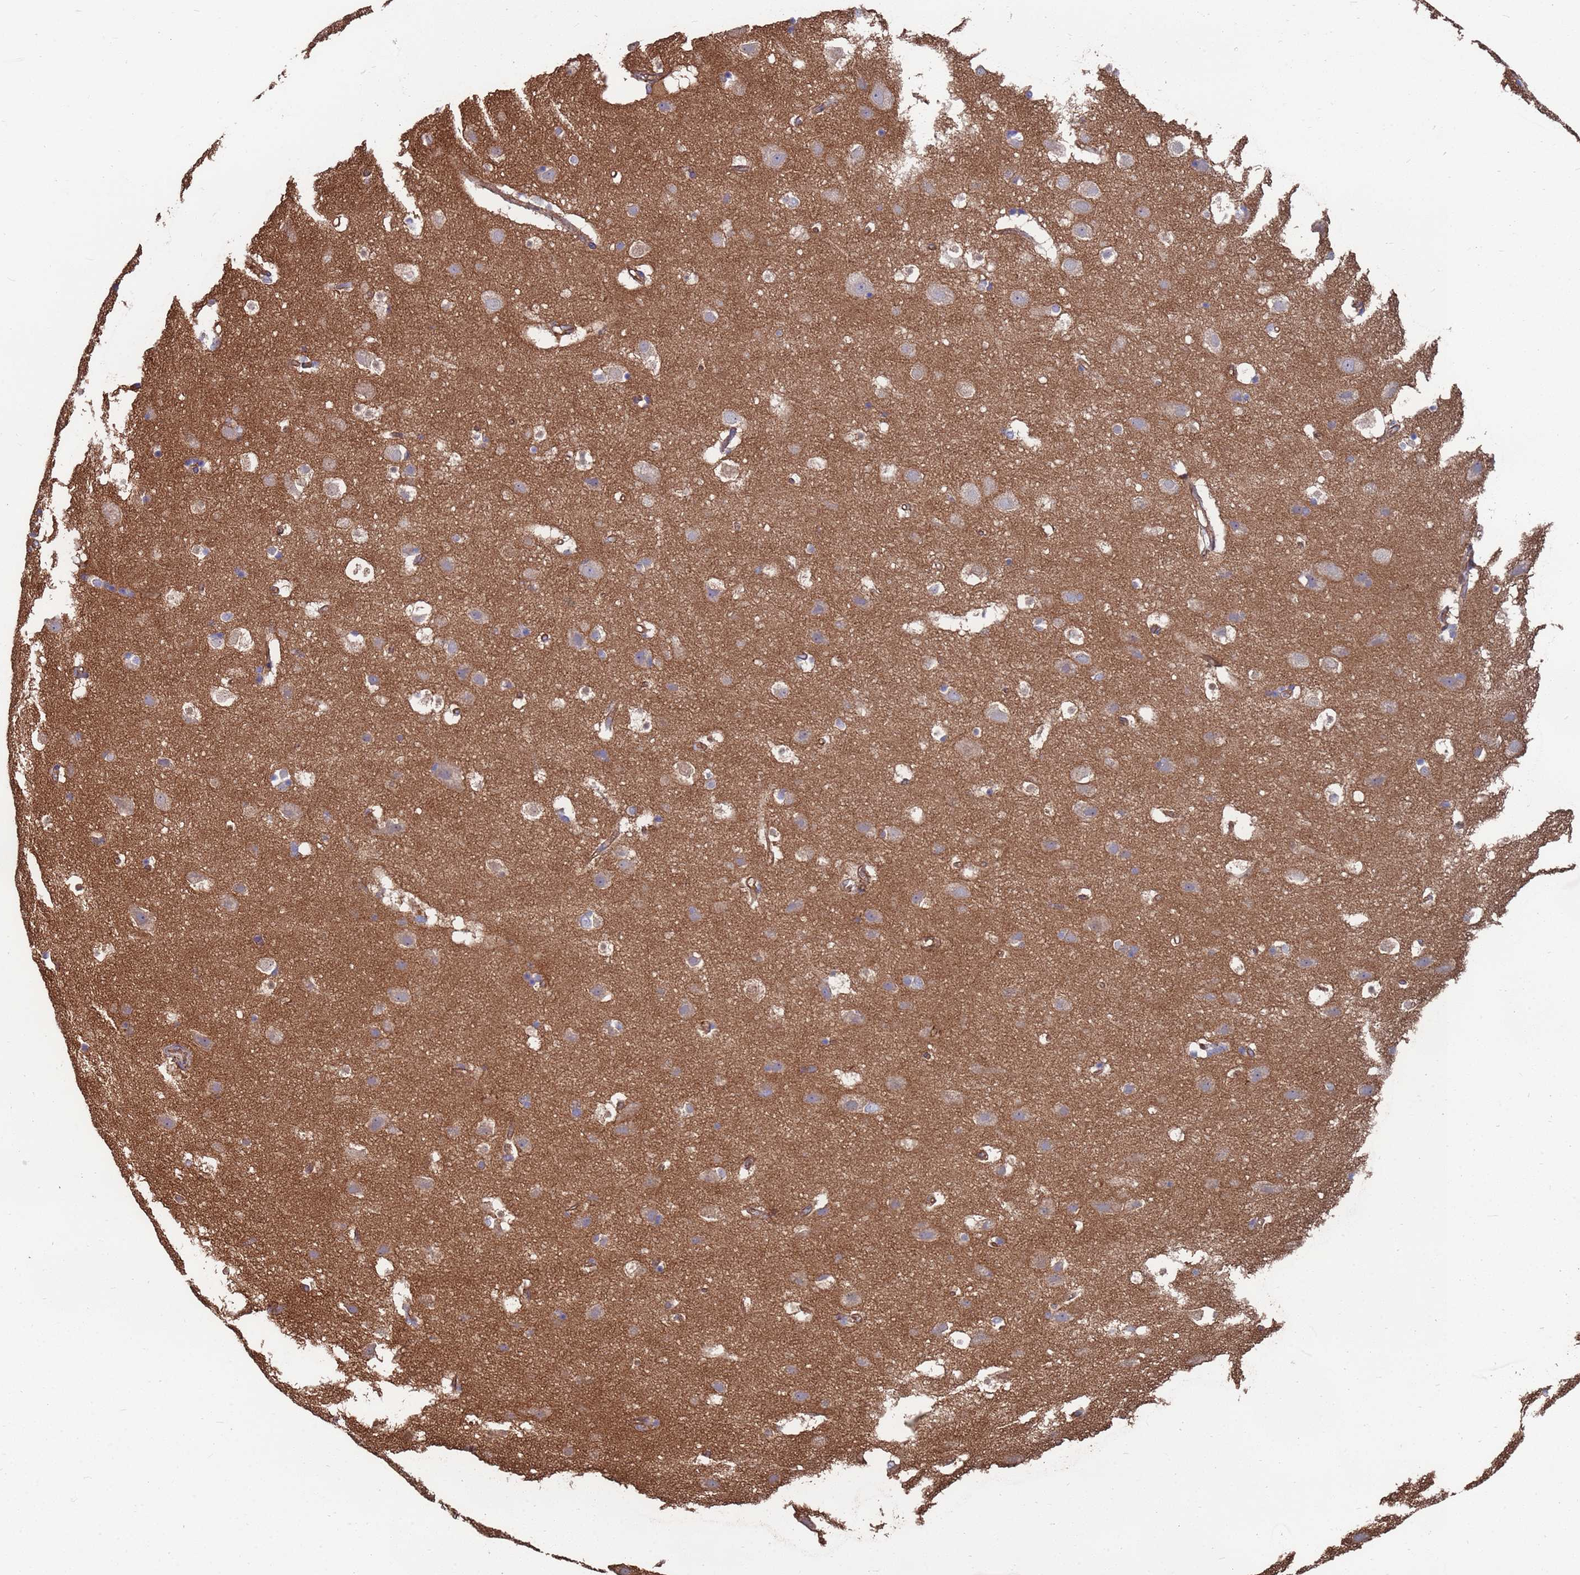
{"staining": {"intensity": "moderate", "quantity": "25%-75%", "location": "cytoplasmic/membranous"}, "tissue": "cerebral cortex", "cell_type": "Endothelial cells", "image_type": "normal", "snomed": [{"axis": "morphology", "description": "Normal tissue, NOS"}, {"axis": "topography", "description": "Cerebral cortex"}], "caption": "The image displays a brown stain indicating the presence of a protein in the cytoplasmic/membranous of endothelial cells in cerebral cortex.", "gene": "NDUFAF6", "patient": {"sex": "male", "age": 54}}